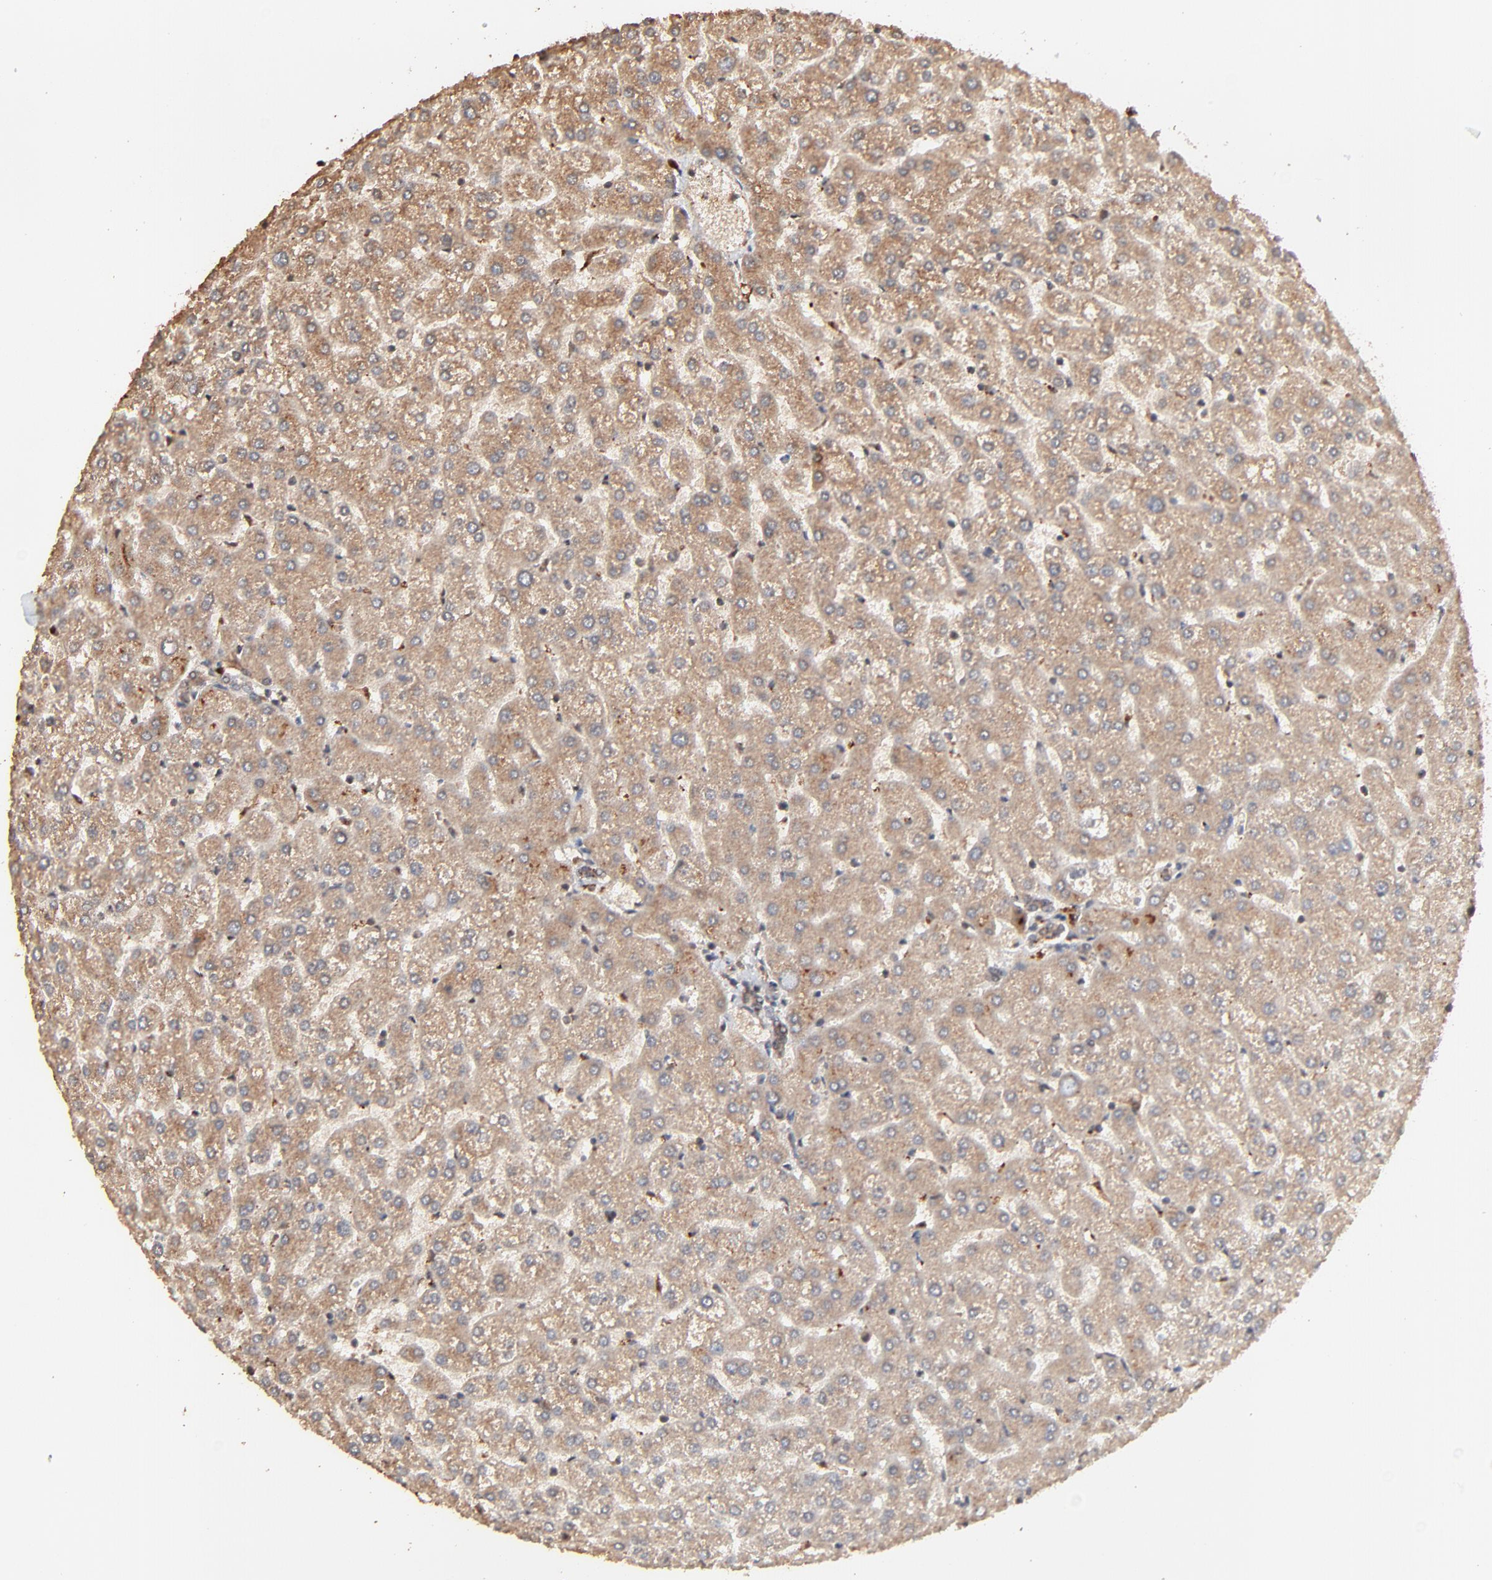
{"staining": {"intensity": "moderate", "quantity": ">75%", "location": "cytoplasmic/membranous"}, "tissue": "liver", "cell_type": "Cholangiocytes", "image_type": "normal", "snomed": [{"axis": "morphology", "description": "Normal tissue, NOS"}, {"axis": "topography", "description": "Liver"}], "caption": "Human liver stained for a protein (brown) reveals moderate cytoplasmic/membranous positive staining in approximately >75% of cholangiocytes.", "gene": "FAM227A", "patient": {"sex": "female", "age": 32}}